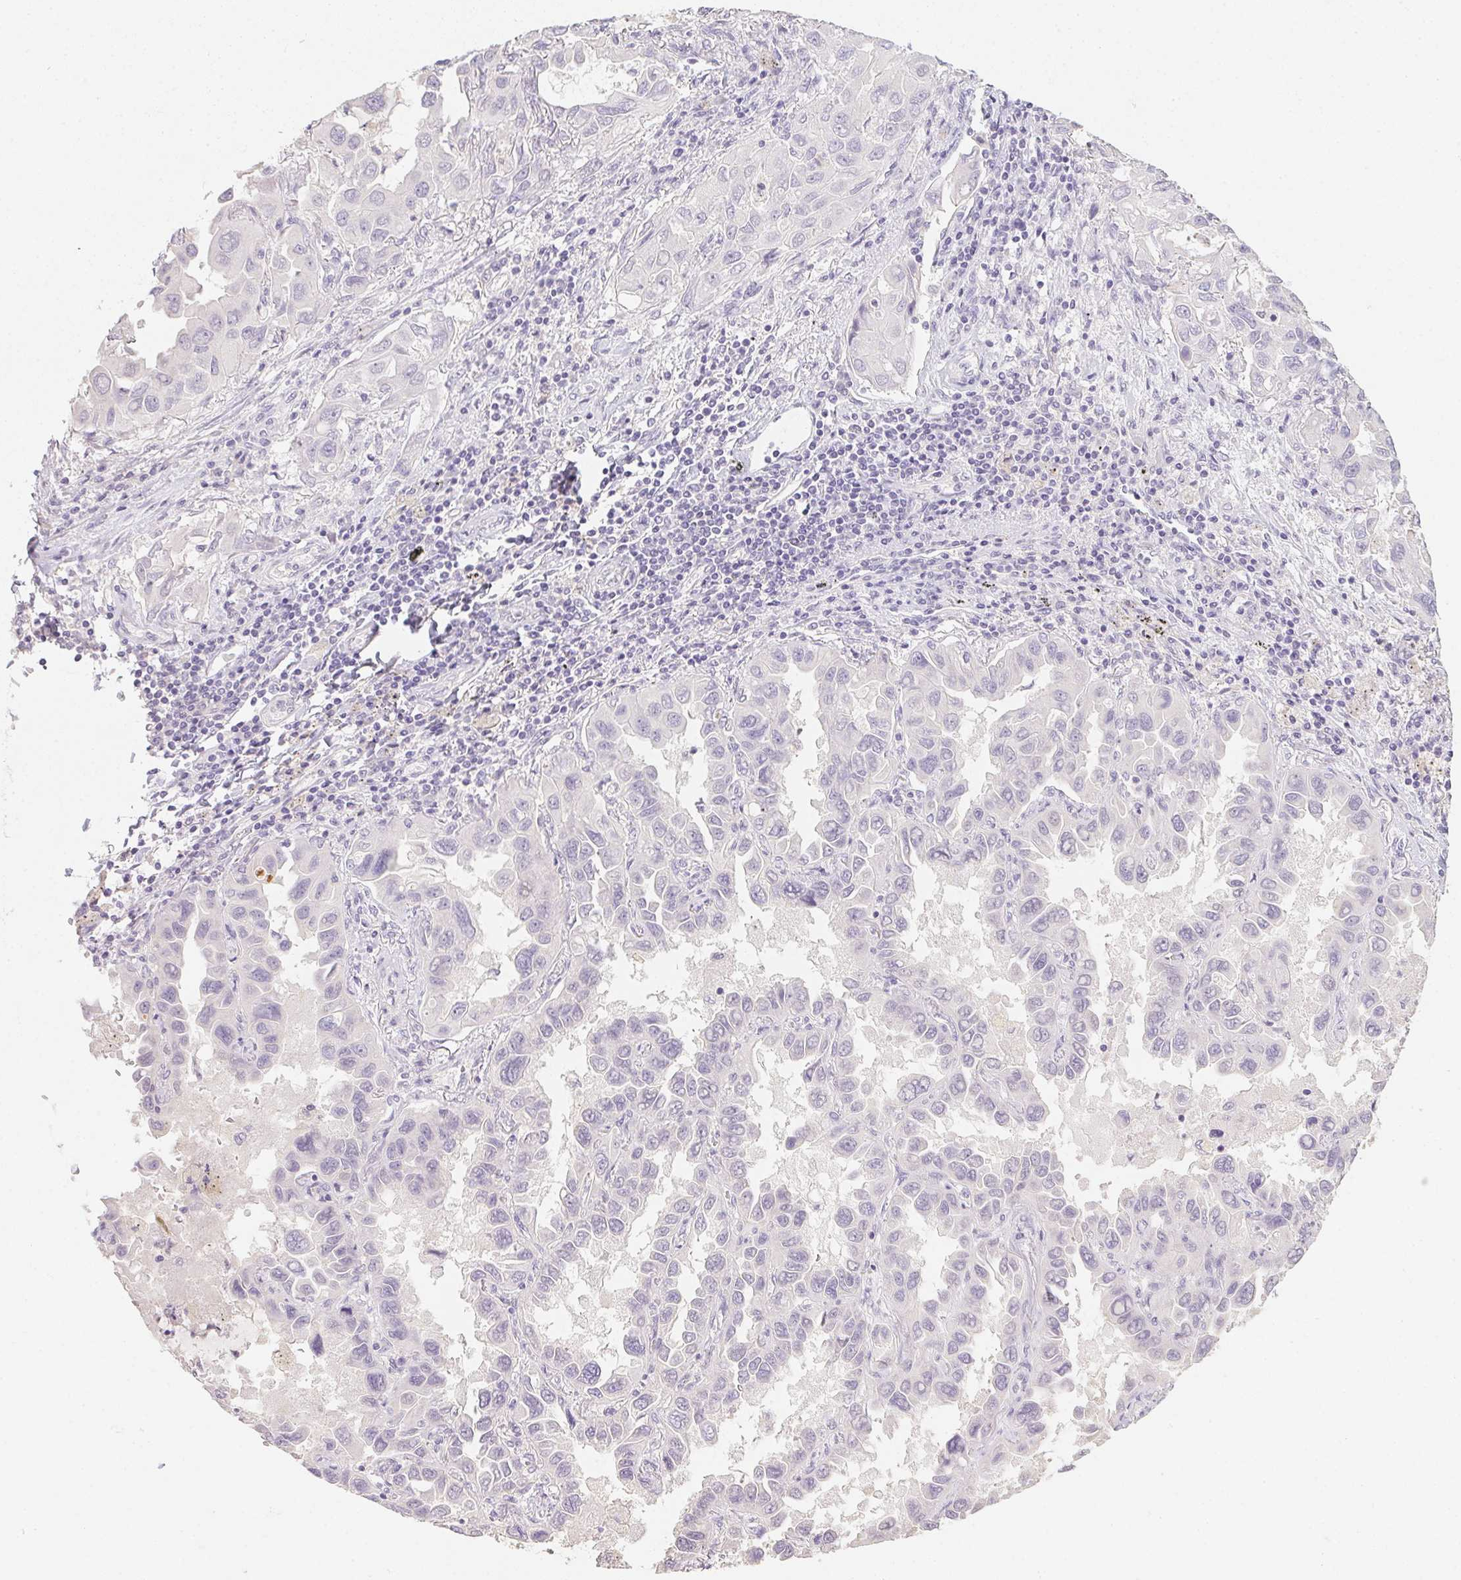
{"staining": {"intensity": "negative", "quantity": "none", "location": "none"}, "tissue": "lung cancer", "cell_type": "Tumor cells", "image_type": "cancer", "snomed": [{"axis": "morphology", "description": "Adenocarcinoma, NOS"}, {"axis": "topography", "description": "Lung"}], "caption": "High magnification brightfield microscopy of adenocarcinoma (lung) stained with DAB (3,3'-diaminobenzidine) (brown) and counterstained with hematoxylin (blue): tumor cells show no significant staining.", "gene": "ZBBX", "patient": {"sex": "male", "age": 64}}